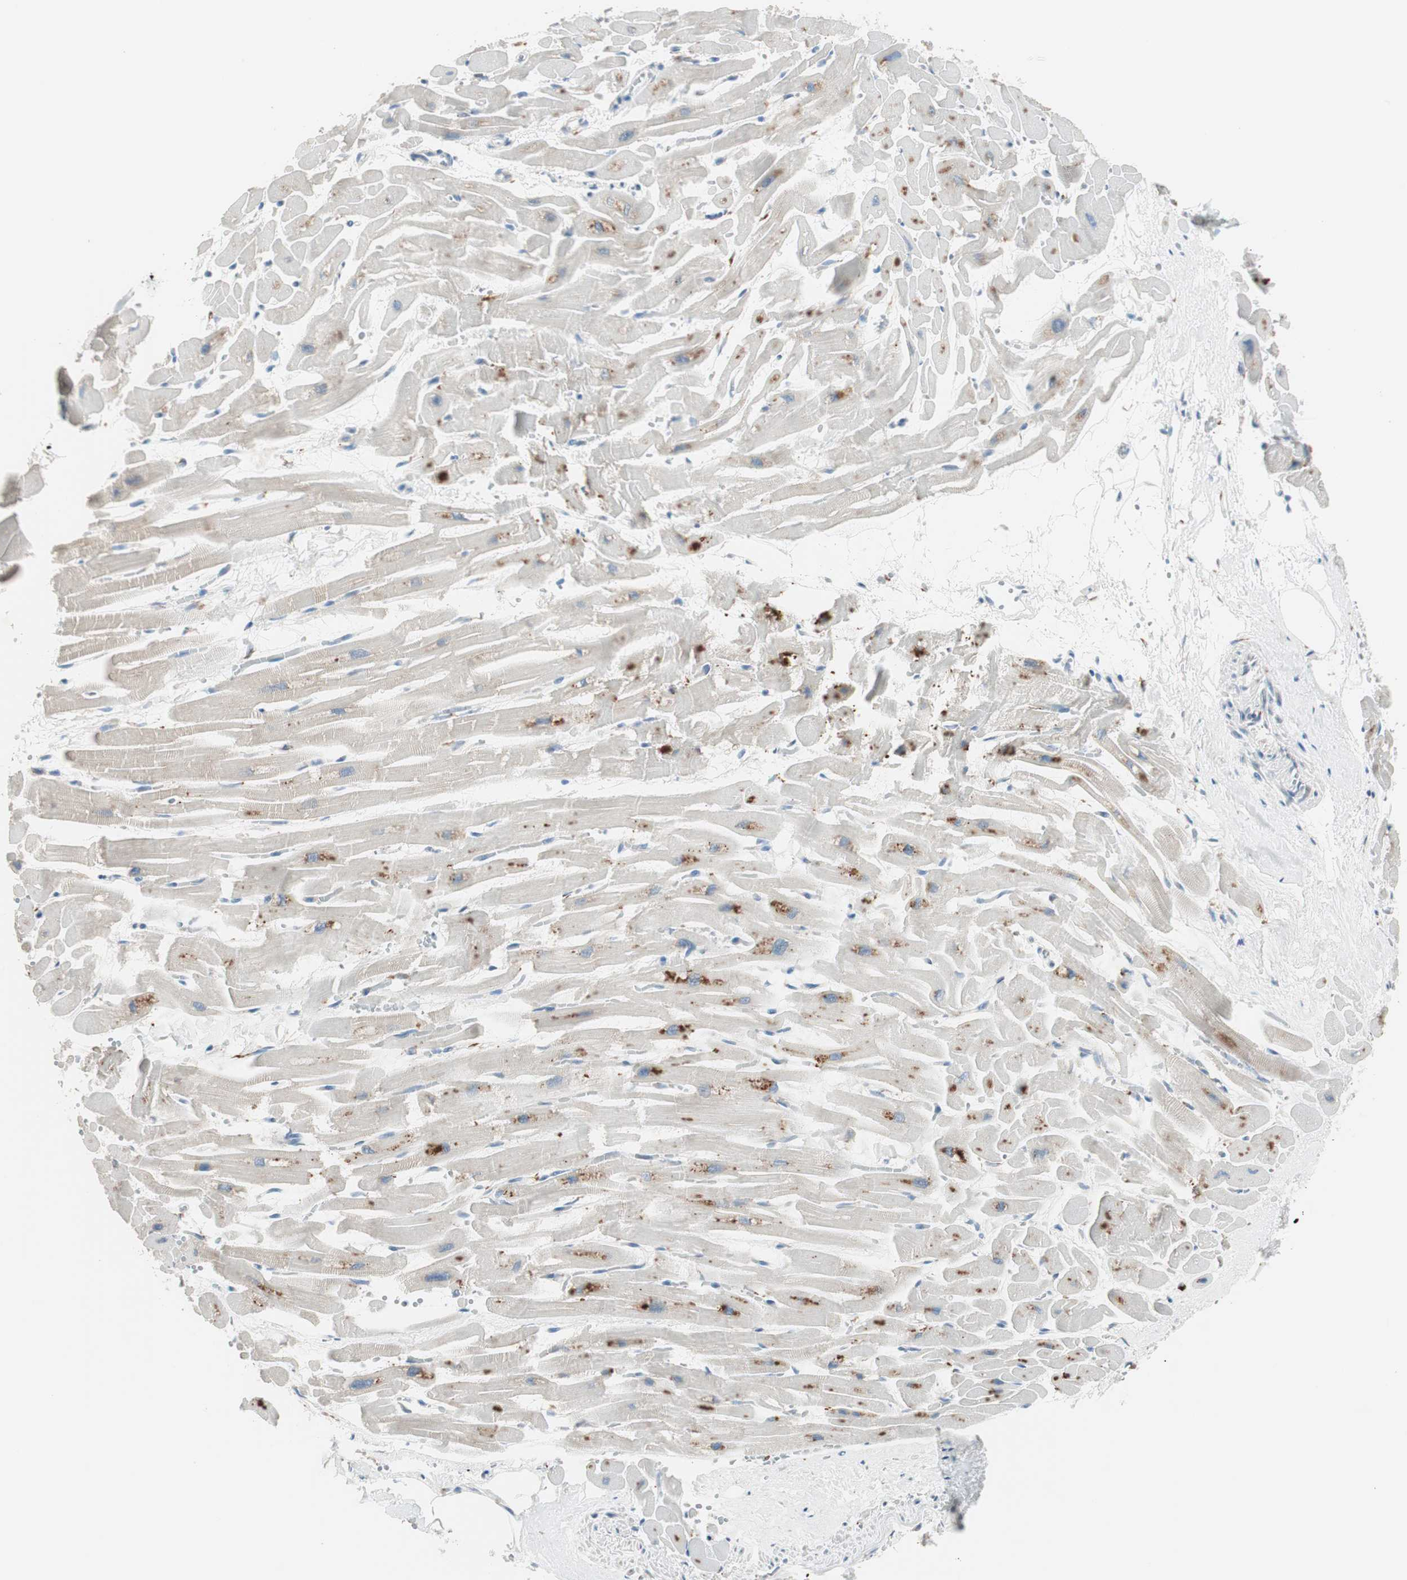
{"staining": {"intensity": "strong", "quantity": "25%-75%", "location": "cytoplasmic/membranous"}, "tissue": "heart muscle", "cell_type": "Cardiomyocytes", "image_type": "normal", "snomed": [{"axis": "morphology", "description": "Normal tissue, NOS"}, {"axis": "topography", "description": "Heart"}], "caption": "Immunohistochemical staining of normal heart muscle shows 25%-75% levels of strong cytoplasmic/membranous protein positivity in about 25%-75% of cardiomyocytes.", "gene": "P4HTM", "patient": {"sex": "female", "age": 19}}